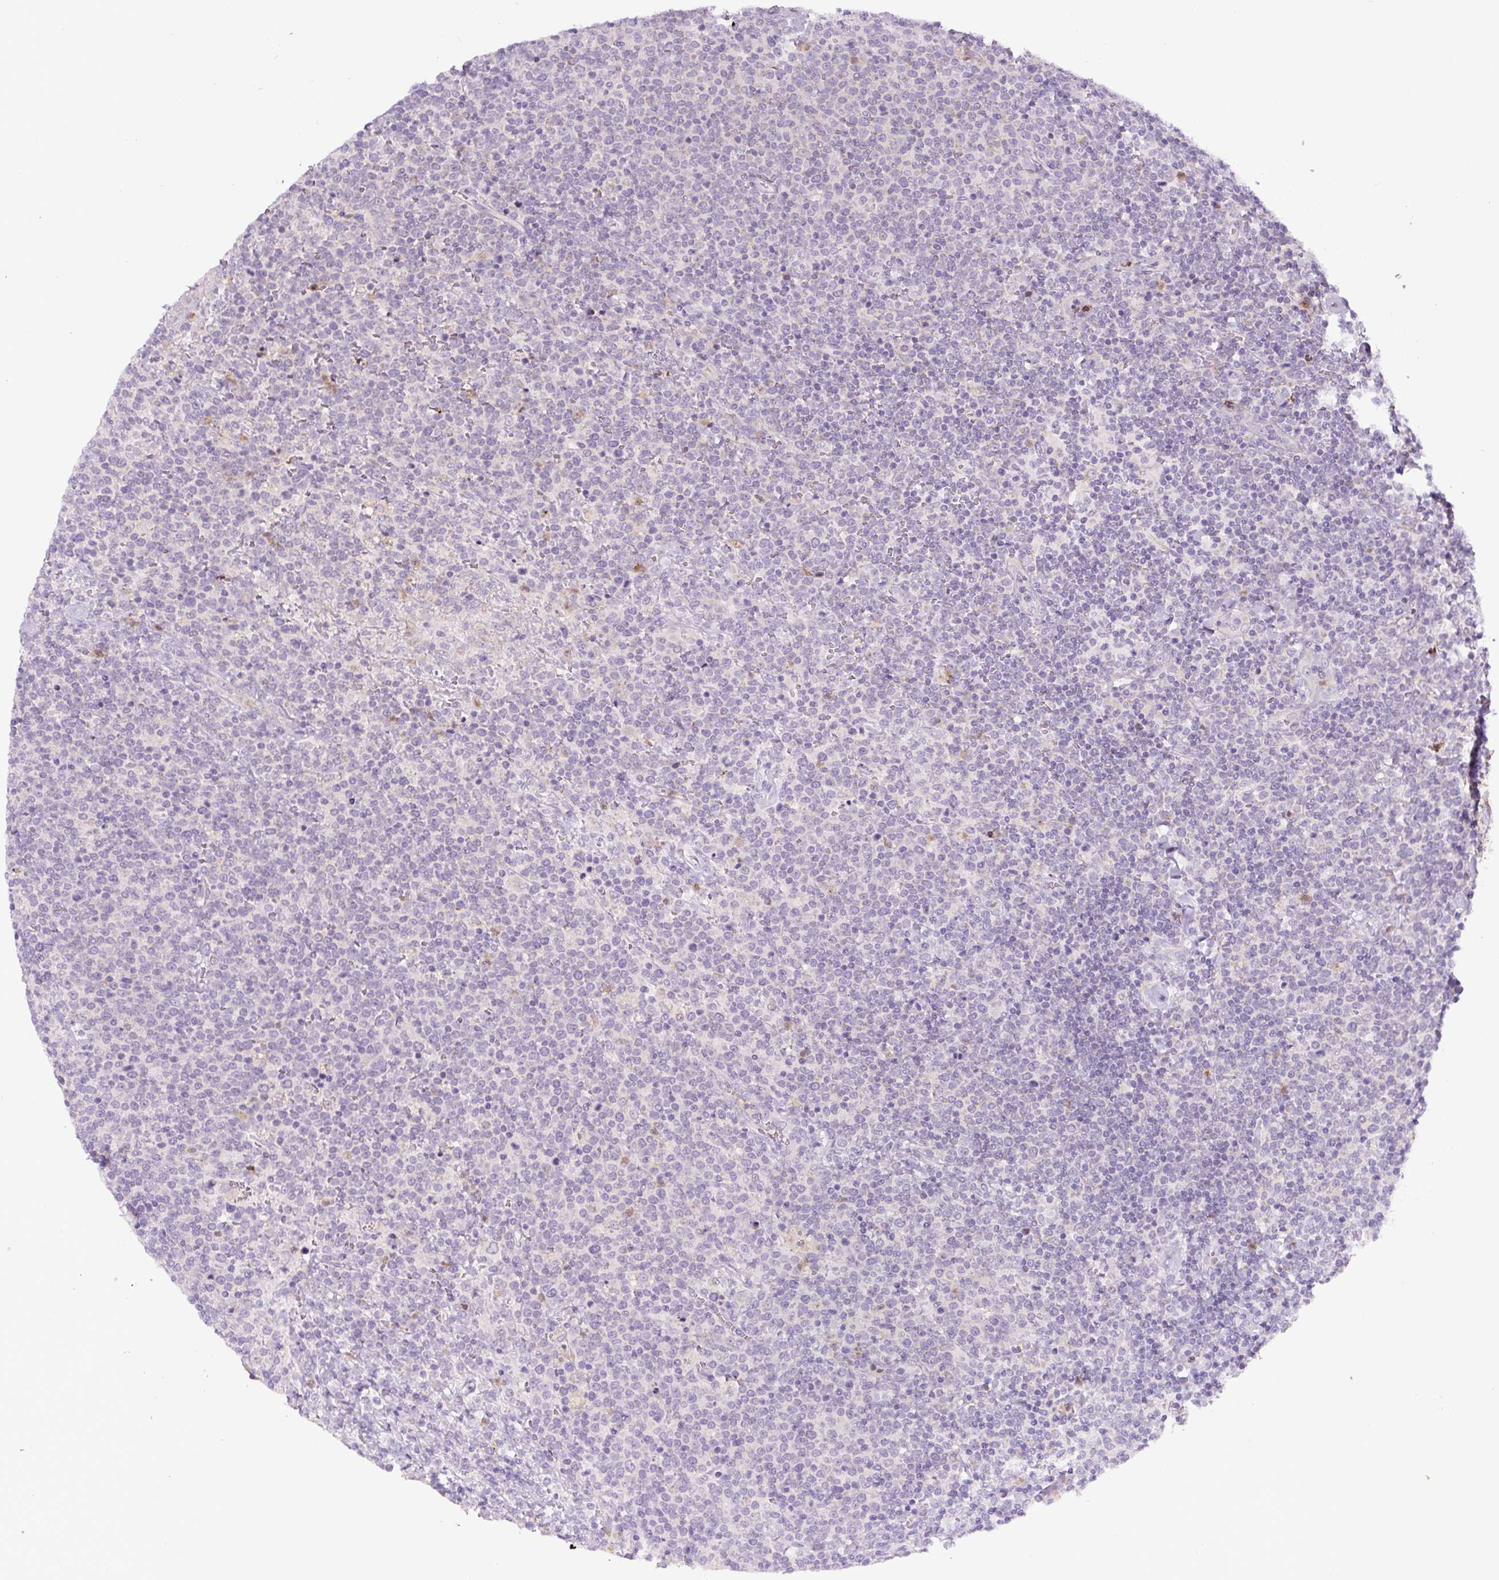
{"staining": {"intensity": "negative", "quantity": "none", "location": "none"}, "tissue": "lymphoma", "cell_type": "Tumor cells", "image_type": "cancer", "snomed": [{"axis": "morphology", "description": "Malignant lymphoma, non-Hodgkin's type, High grade"}, {"axis": "topography", "description": "Lymph node"}], "caption": "DAB (3,3'-diaminobenzidine) immunohistochemical staining of human high-grade malignant lymphoma, non-Hodgkin's type shows no significant expression in tumor cells.", "gene": "HPS4", "patient": {"sex": "male", "age": 61}}